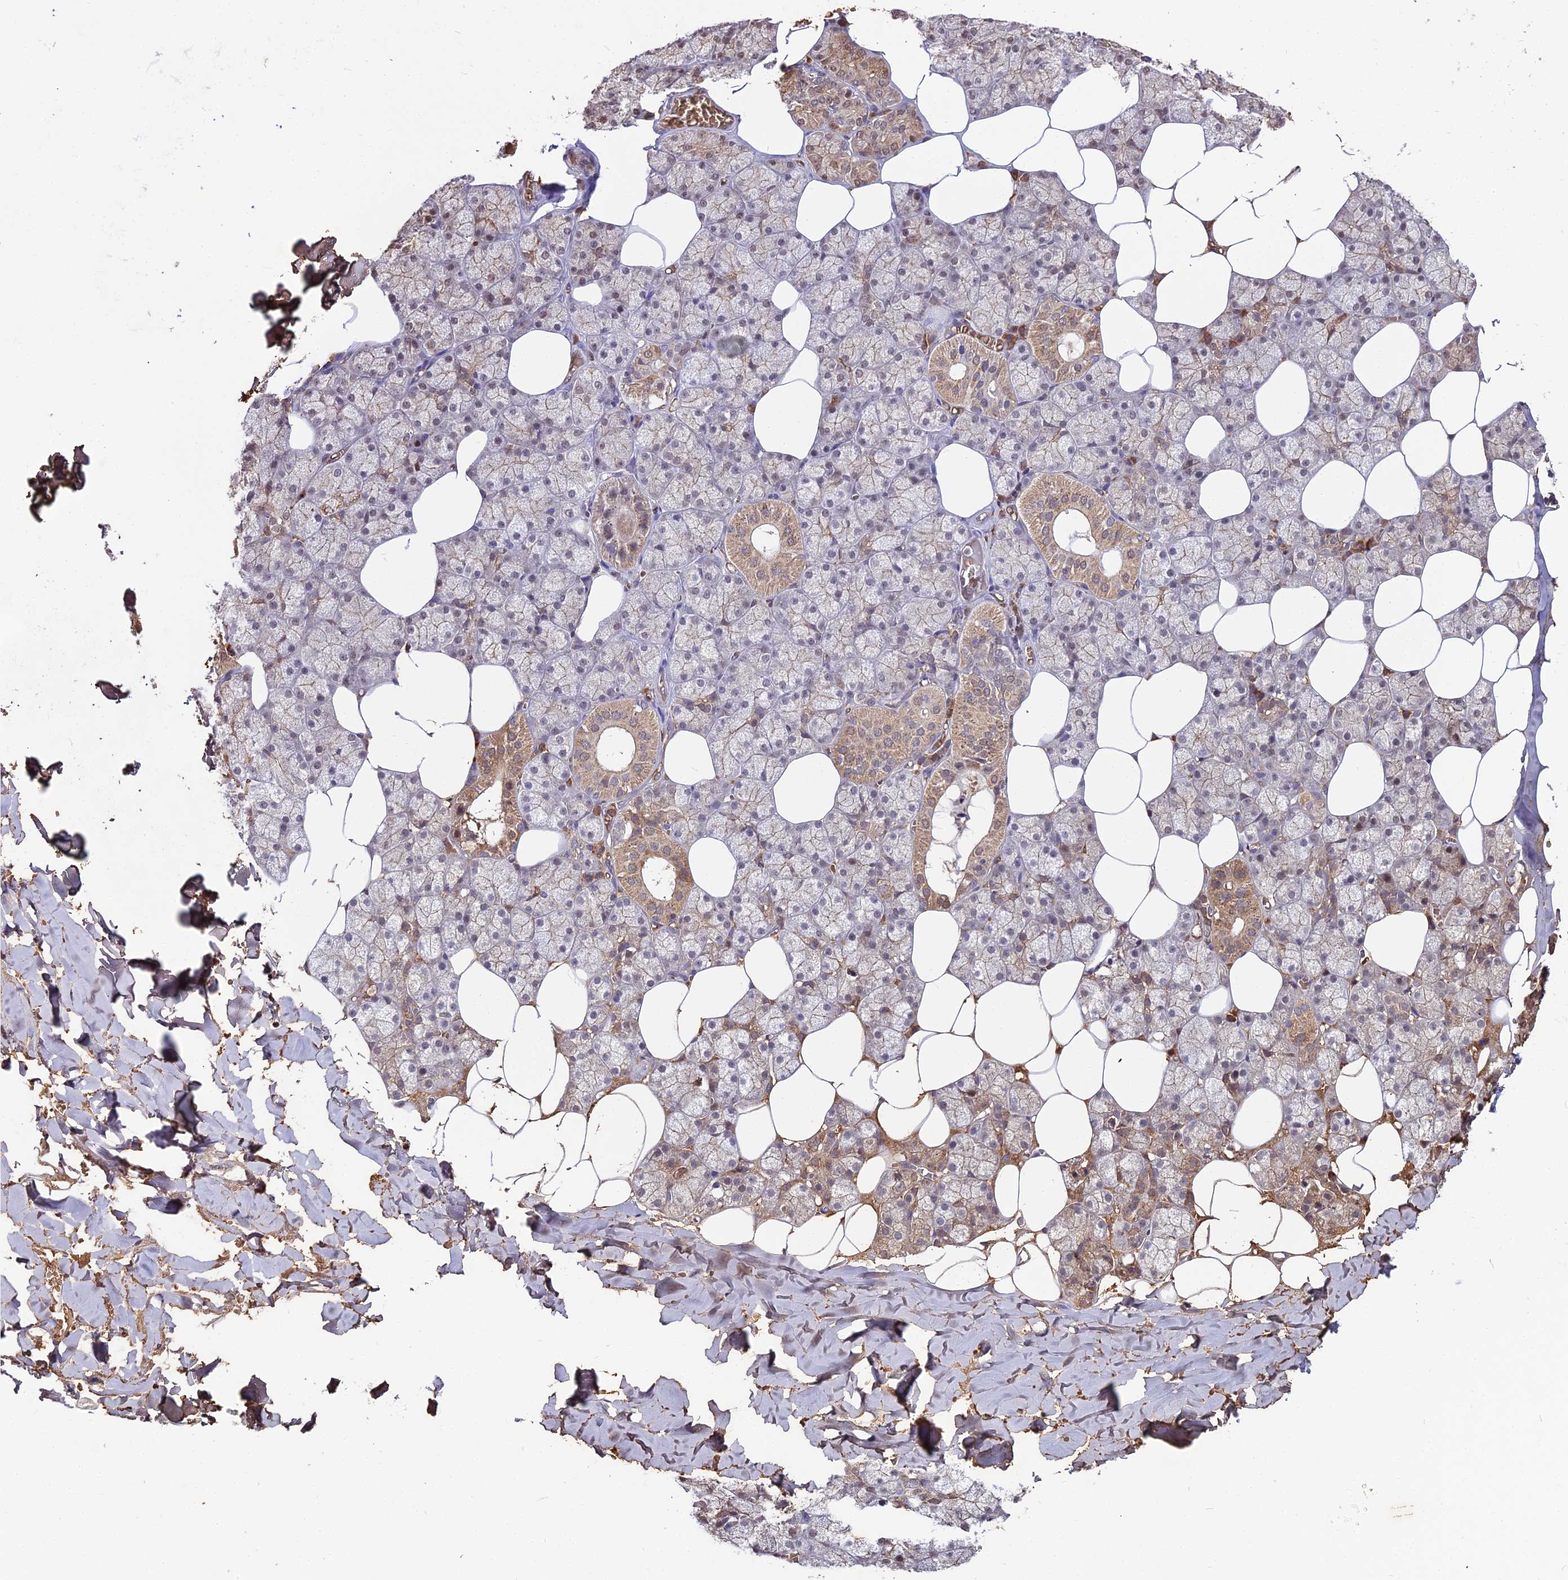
{"staining": {"intensity": "moderate", "quantity": "25%-75%", "location": "cytoplasmic/membranous,nuclear"}, "tissue": "salivary gland", "cell_type": "Glandular cells", "image_type": "normal", "snomed": [{"axis": "morphology", "description": "Normal tissue, NOS"}, {"axis": "topography", "description": "Salivary gland"}], "caption": "Immunohistochemical staining of unremarkable salivary gland displays medium levels of moderate cytoplasmic/membranous,nuclear expression in approximately 25%-75% of glandular cells. Using DAB (3,3'-diaminobenzidine) (brown) and hematoxylin (blue) stains, captured at high magnification using brightfield microscopy.", "gene": "ZDBF2", "patient": {"sex": "male", "age": 62}}